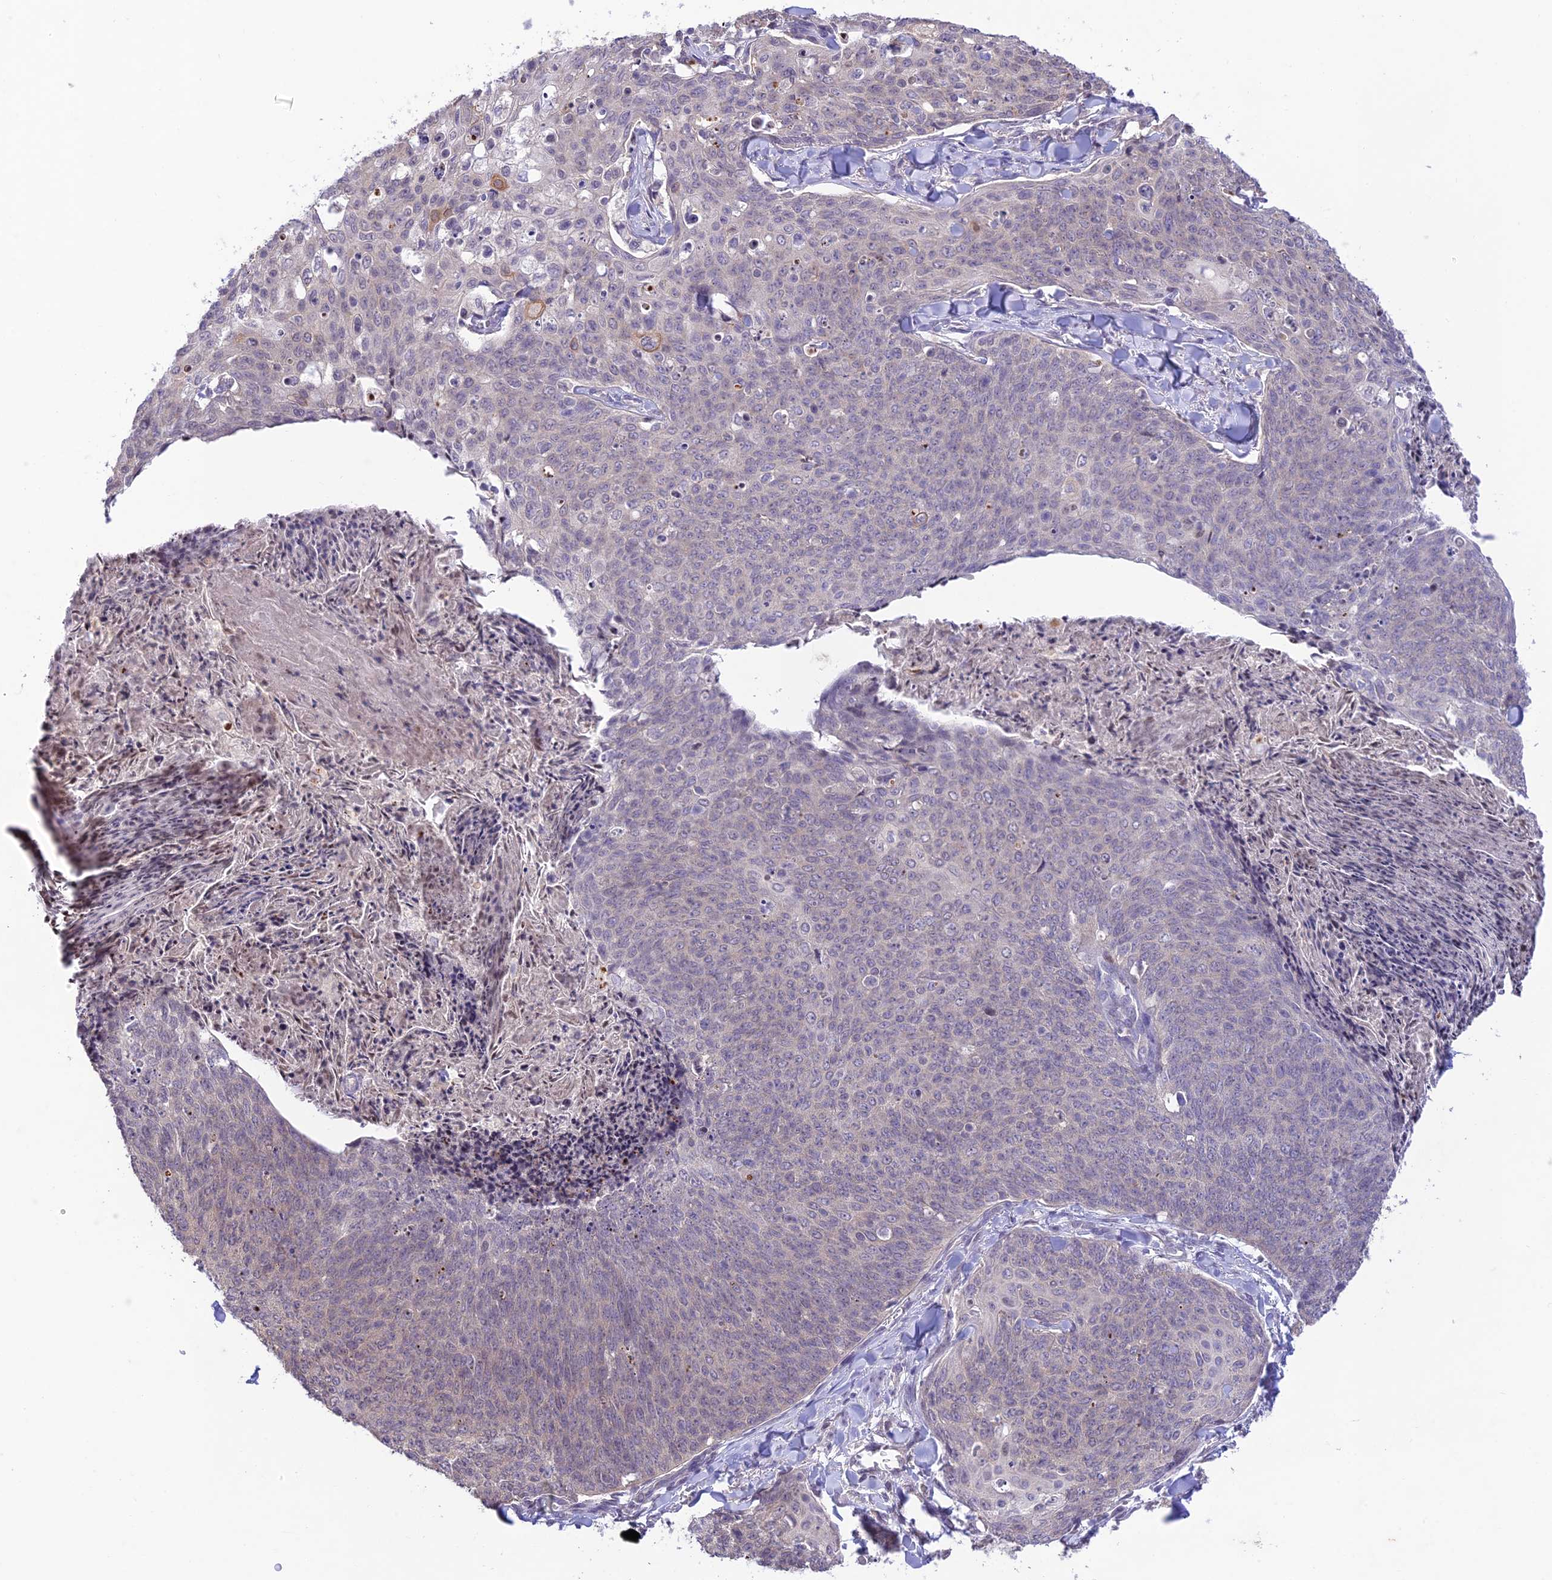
{"staining": {"intensity": "negative", "quantity": "none", "location": "none"}, "tissue": "skin cancer", "cell_type": "Tumor cells", "image_type": "cancer", "snomed": [{"axis": "morphology", "description": "Squamous cell carcinoma, NOS"}, {"axis": "topography", "description": "Skin"}, {"axis": "topography", "description": "Vulva"}], "caption": "Tumor cells are negative for protein expression in human squamous cell carcinoma (skin).", "gene": "TEKT1", "patient": {"sex": "female", "age": 85}}